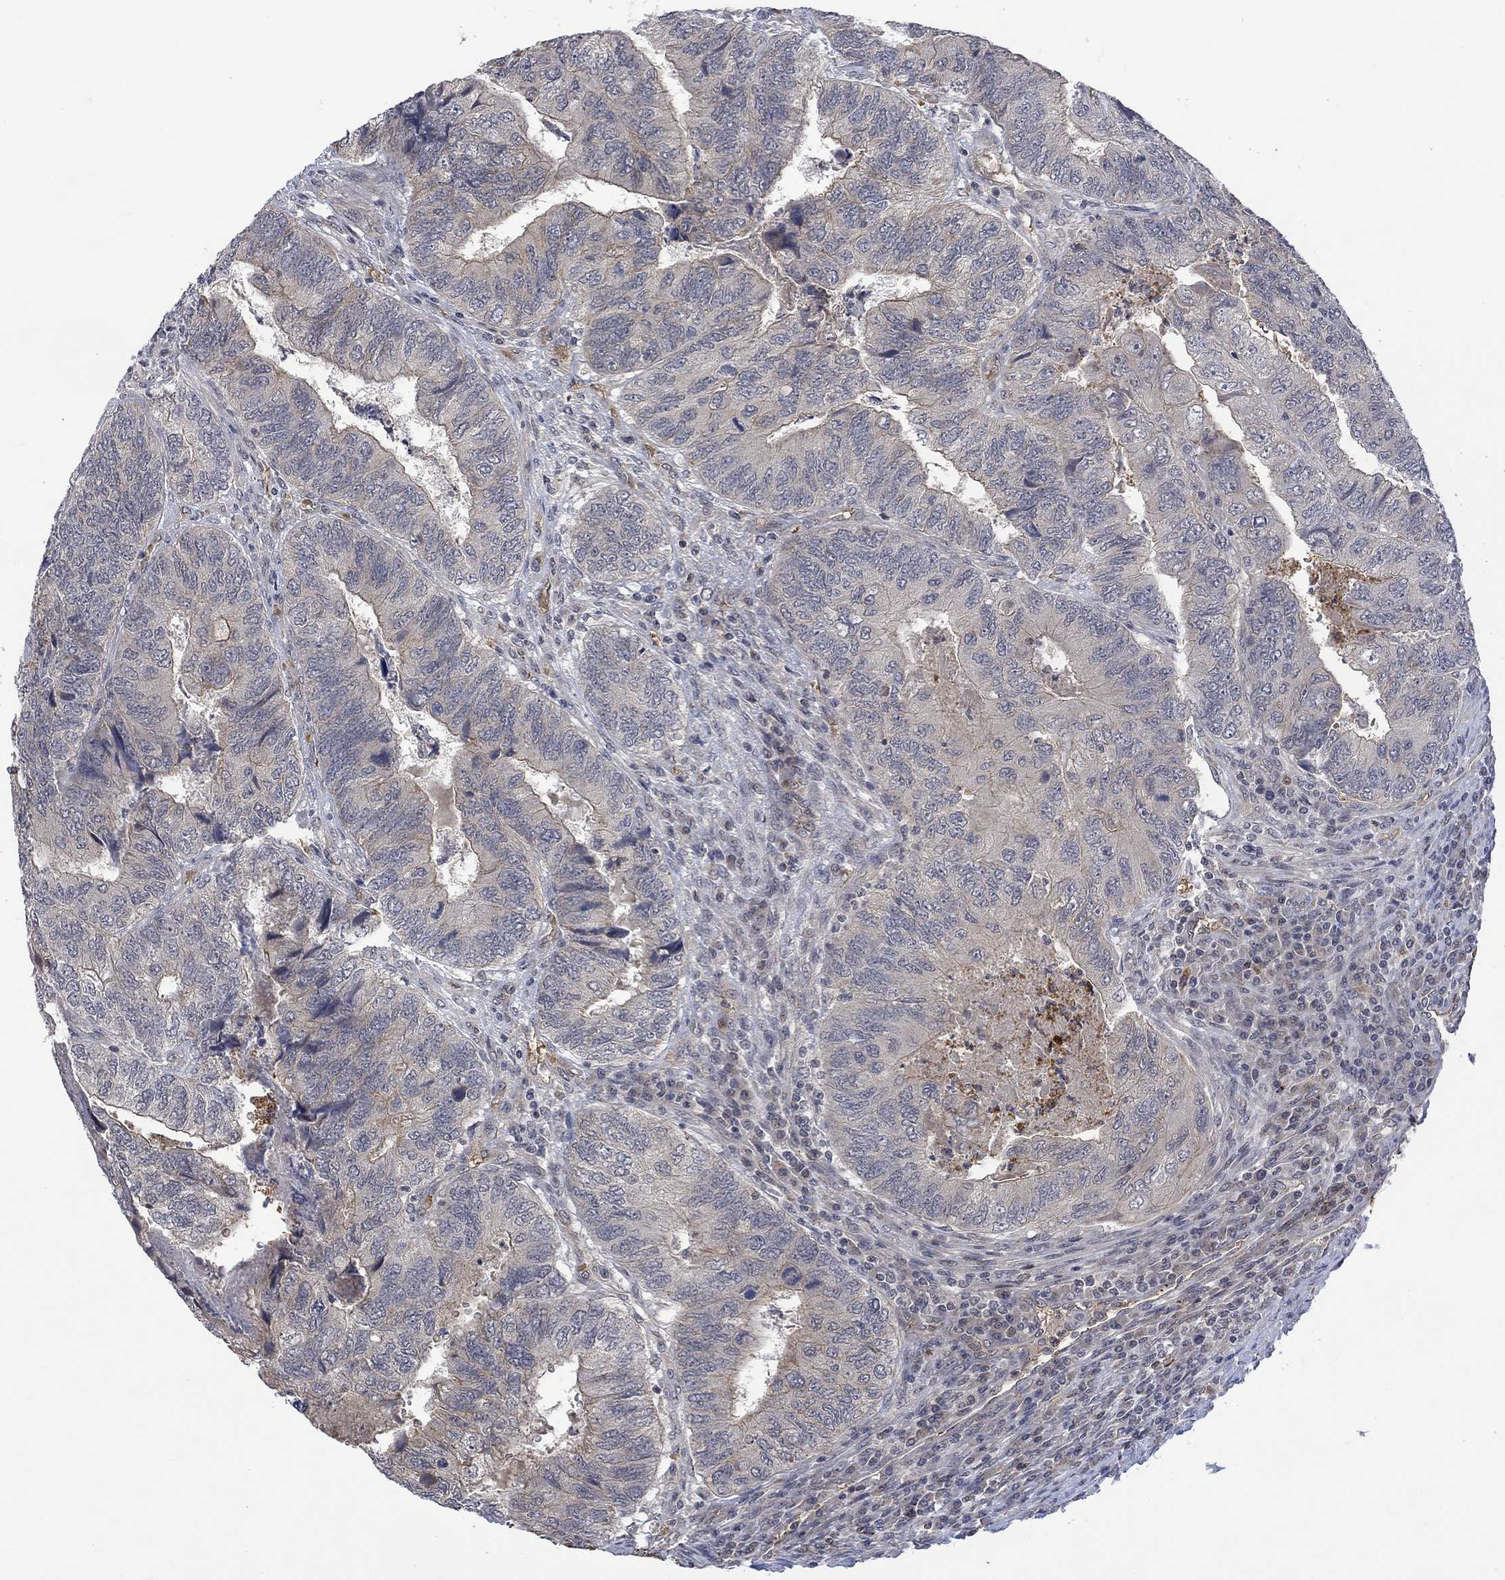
{"staining": {"intensity": "moderate", "quantity": "<25%", "location": "cytoplasmic/membranous"}, "tissue": "colorectal cancer", "cell_type": "Tumor cells", "image_type": "cancer", "snomed": [{"axis": "morphology", "description": "Adenocarcinoma, NOS"}, {"axis": "topography", "description": "Colon"}], "caption": "Protein analysis of colorectal cancer tissue shows moderate cytoplasmic/membranous staining in approximately <25% of tumor cells.", "gene": "GRIN2D", "patient": {"sex": "female", "age": 67}}